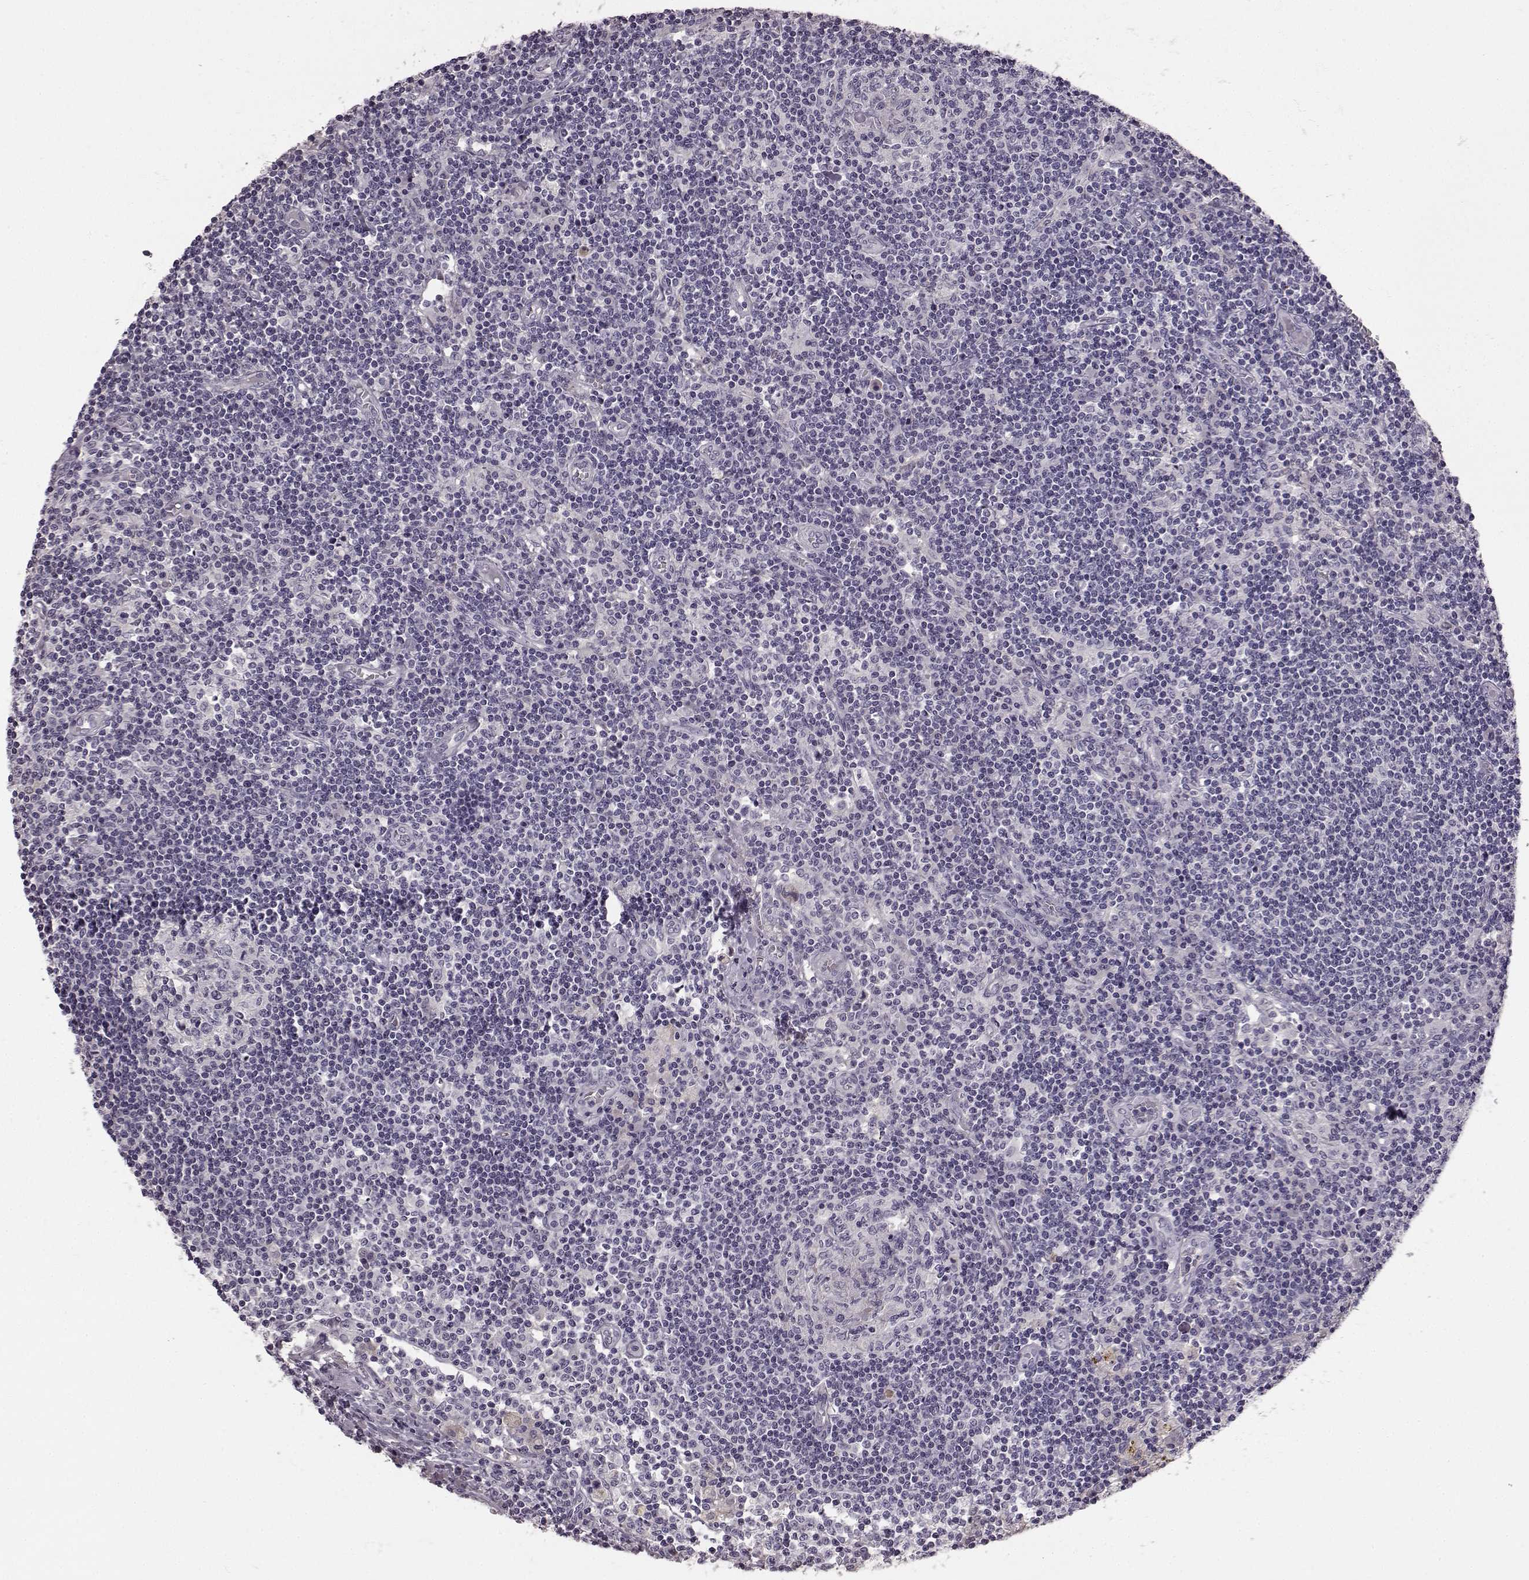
{"staining": {"intensity": "negative", "quantity": "none", "location": "none"}, "tissue": "lymph node", "cell_type": "Germinal center cells", "image_type": "normal", "snomed": [{"axis": "morphology", "description": "Normal tissue, NOS"}, {"axis": "topography", "description": "Lymph node"}], "caption": "This is a micrograph of immunohistochemistry (IHC) staining of benign lymph node, which shows no positivity in germinal center cells.", "gene": "KRT81", "patient": {"sex": "female", "age": 72}}